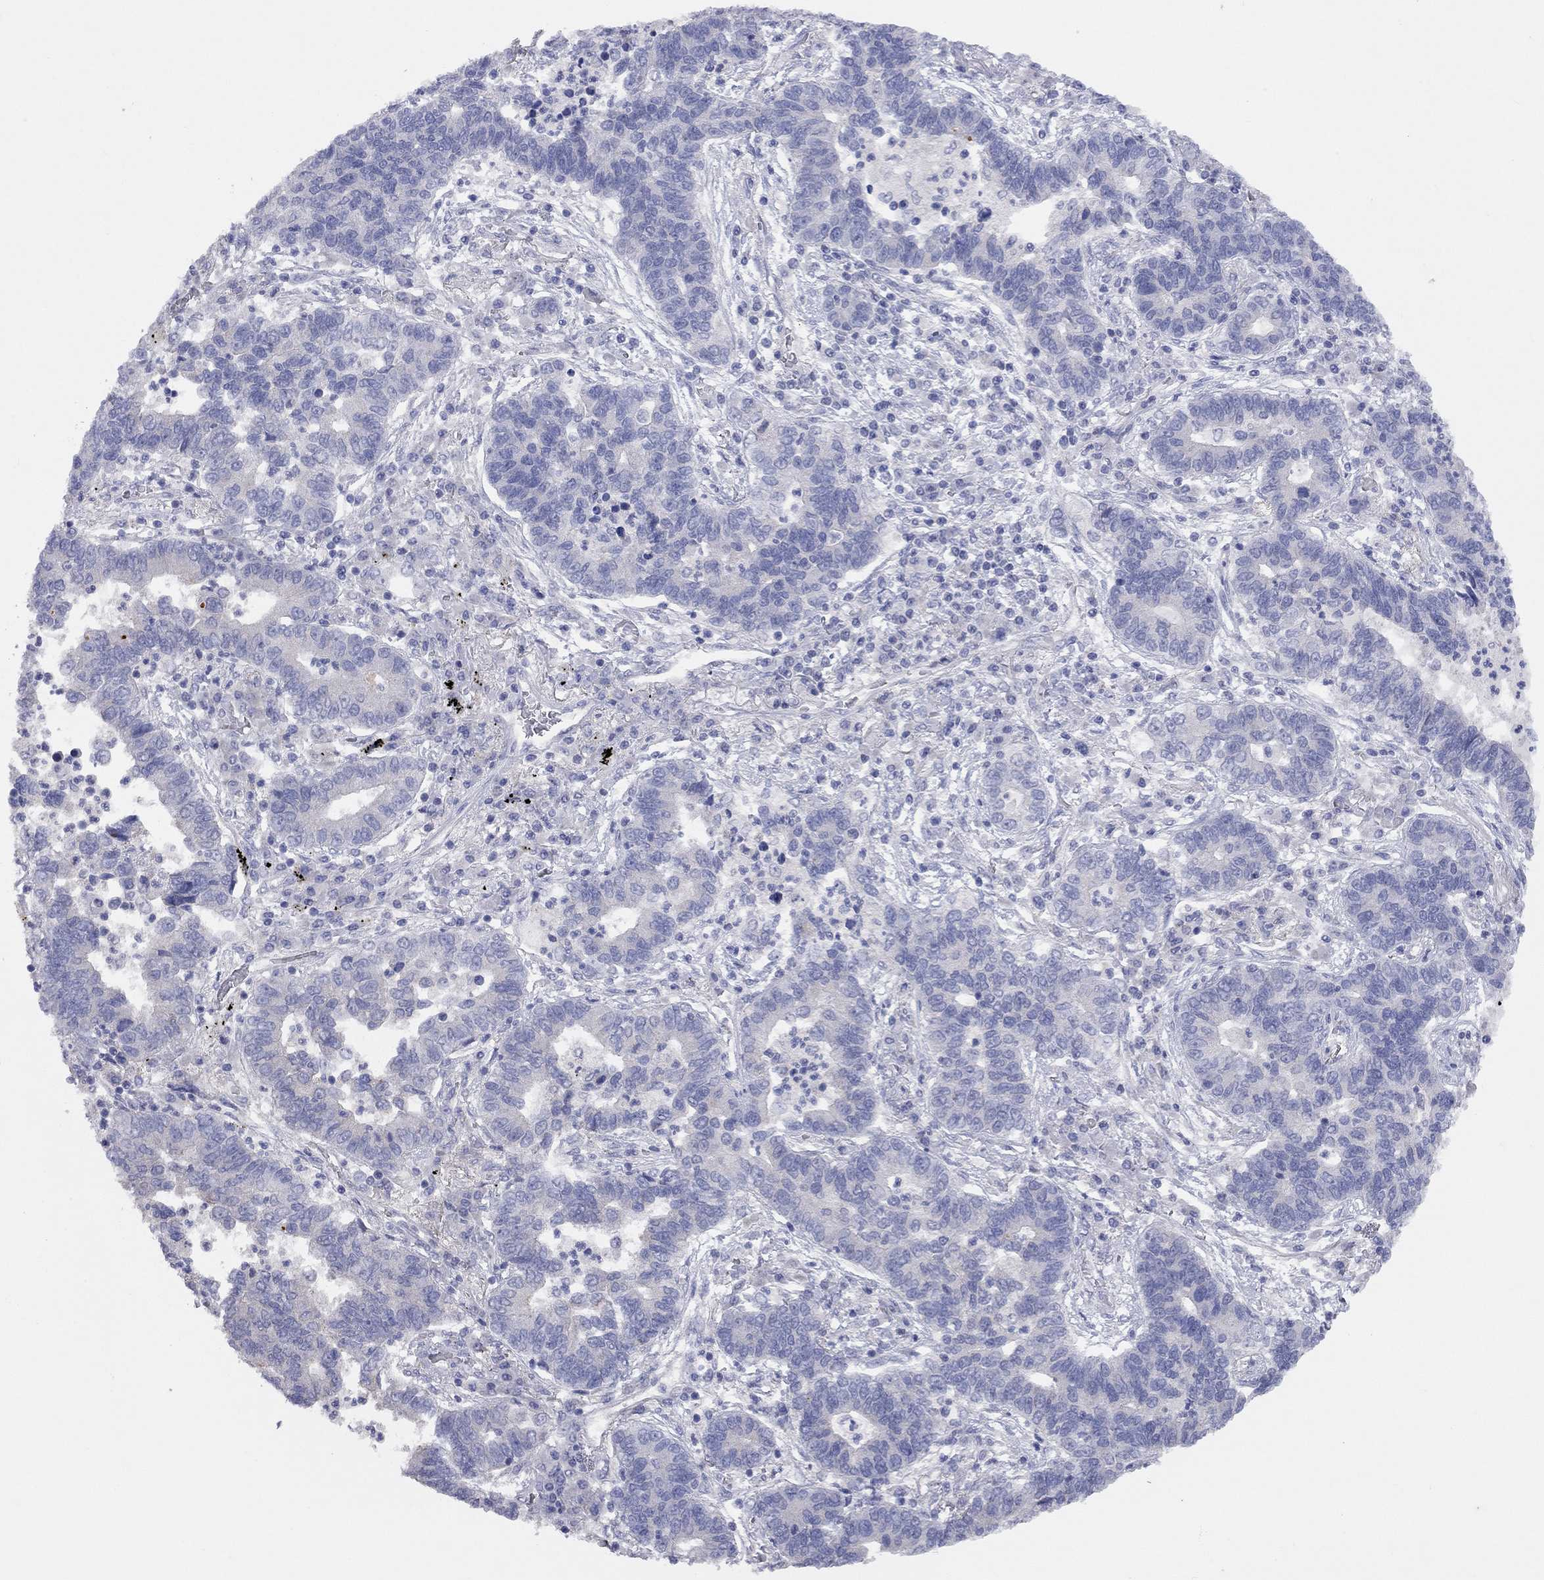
{"staining": {"intensity": "negative", "quantity": "none", "location": "none"}, "tissue": "lung cancer", "cell_type": "Tumor cells", "image_type": "cancer", "snomed": [{"axis": "morphology", "description": "Adenocarcinoma, NOS"}, {"axis": "topography", "description": "Lung"}], "caption": "There is no significant expression in tumor cells of adenocarcinoma (lung).", "gene": "KCNB1", "patient": {"sex": "female", "age": 57}}